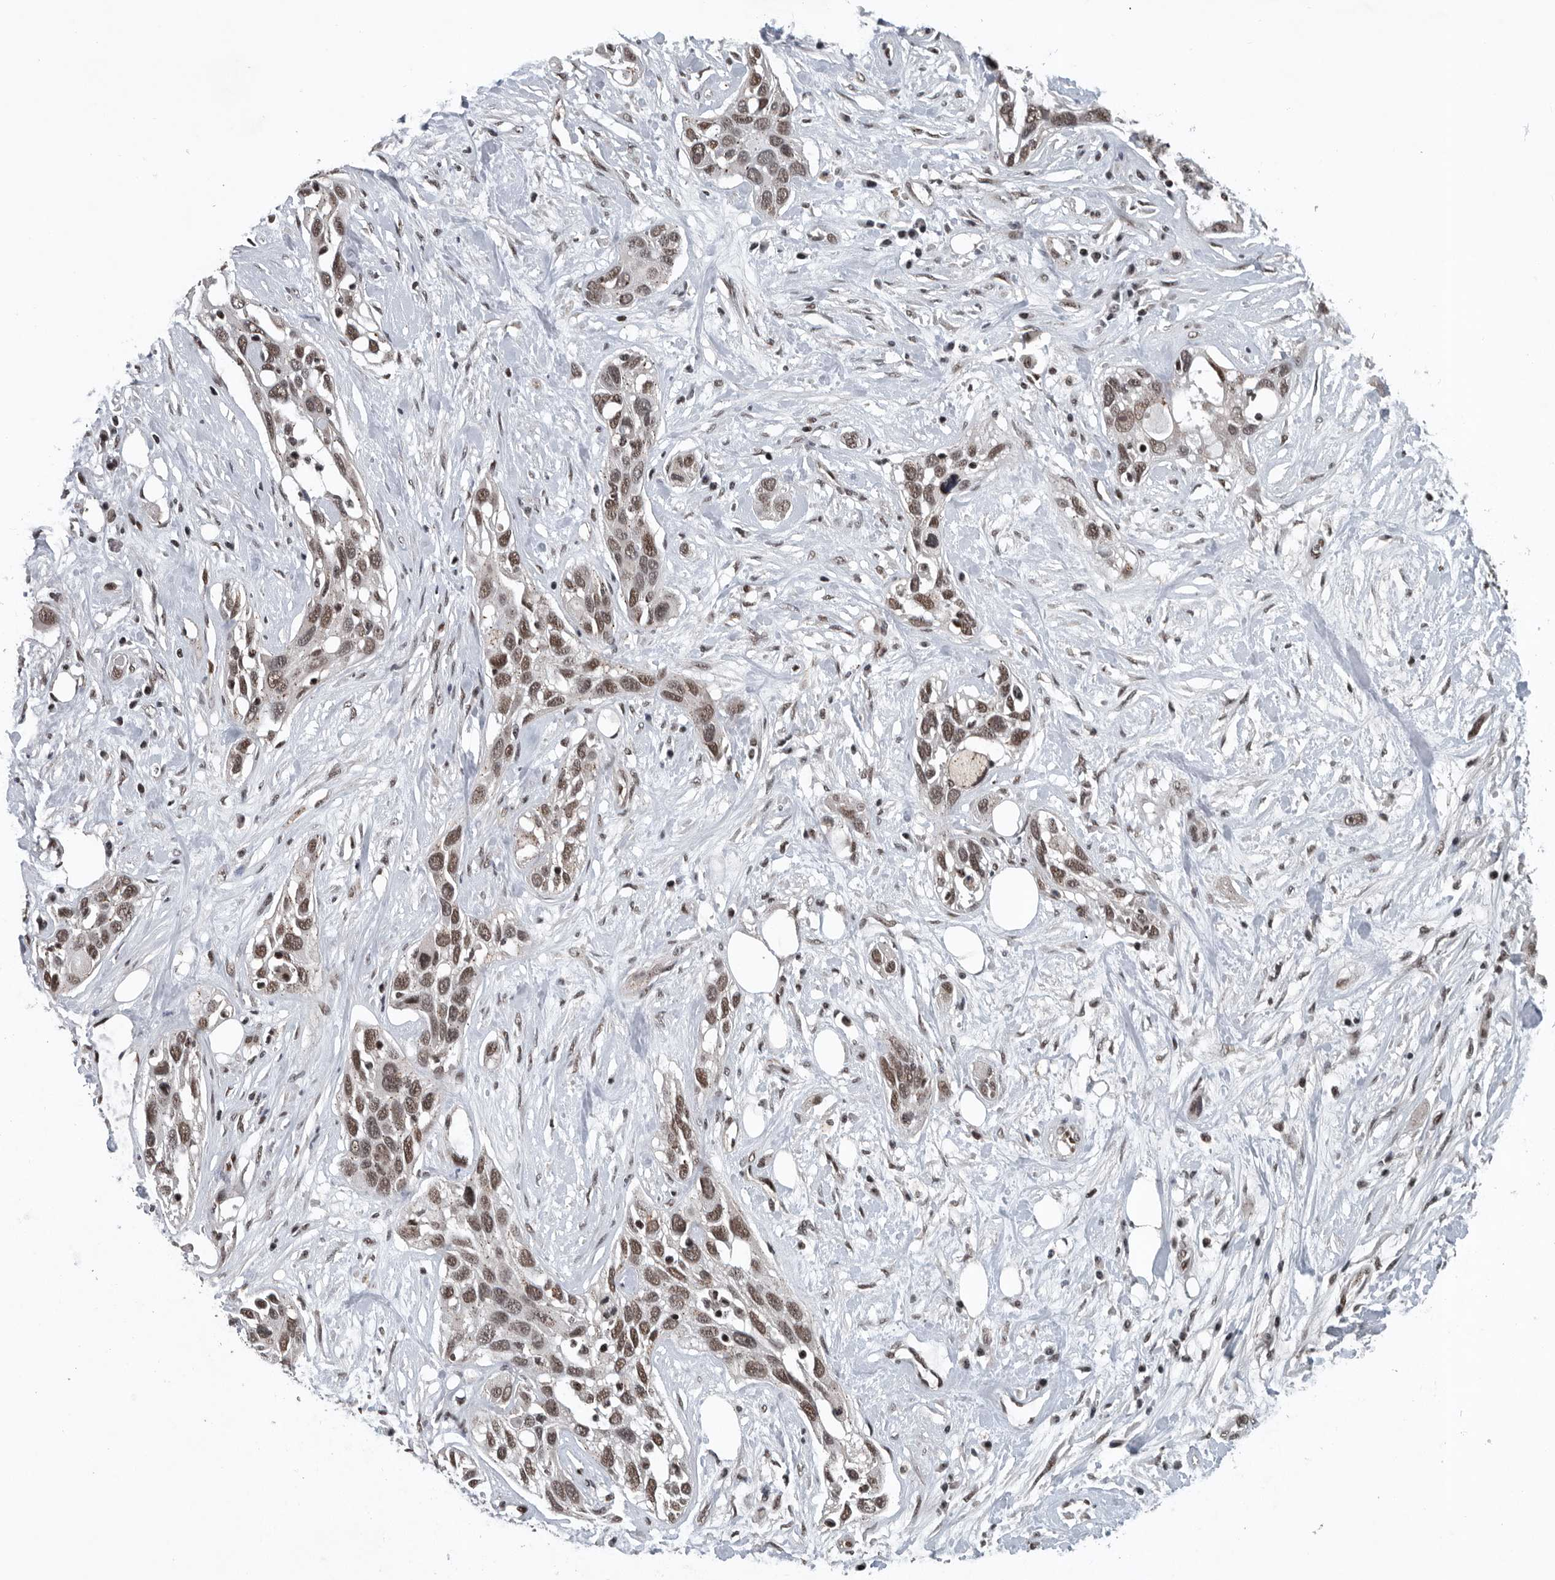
{"staining": {"intensity": "moderate", "quantity": ">75%", "location": "nuclear"}, "tissue": "pancreatic cancer", "cell_type": "Tumor cells", "image_type": "cancer", "snomed": [{"axis": "morphology", "description": "Adenocarcinoma, NOS"}, {"axis": "topography", "description": "Pancreas"}], "caption": "DAB immunohistochemical staining of human adenocarcinoma (pancreatic) exhibits moderate nuclear protein expression in approximately >75% of tumor cells. (Brightfield microscopy of DAB IHC at high magnification).", "gene": "SENP7", "patient": {"sex": "female", "age": 60}}